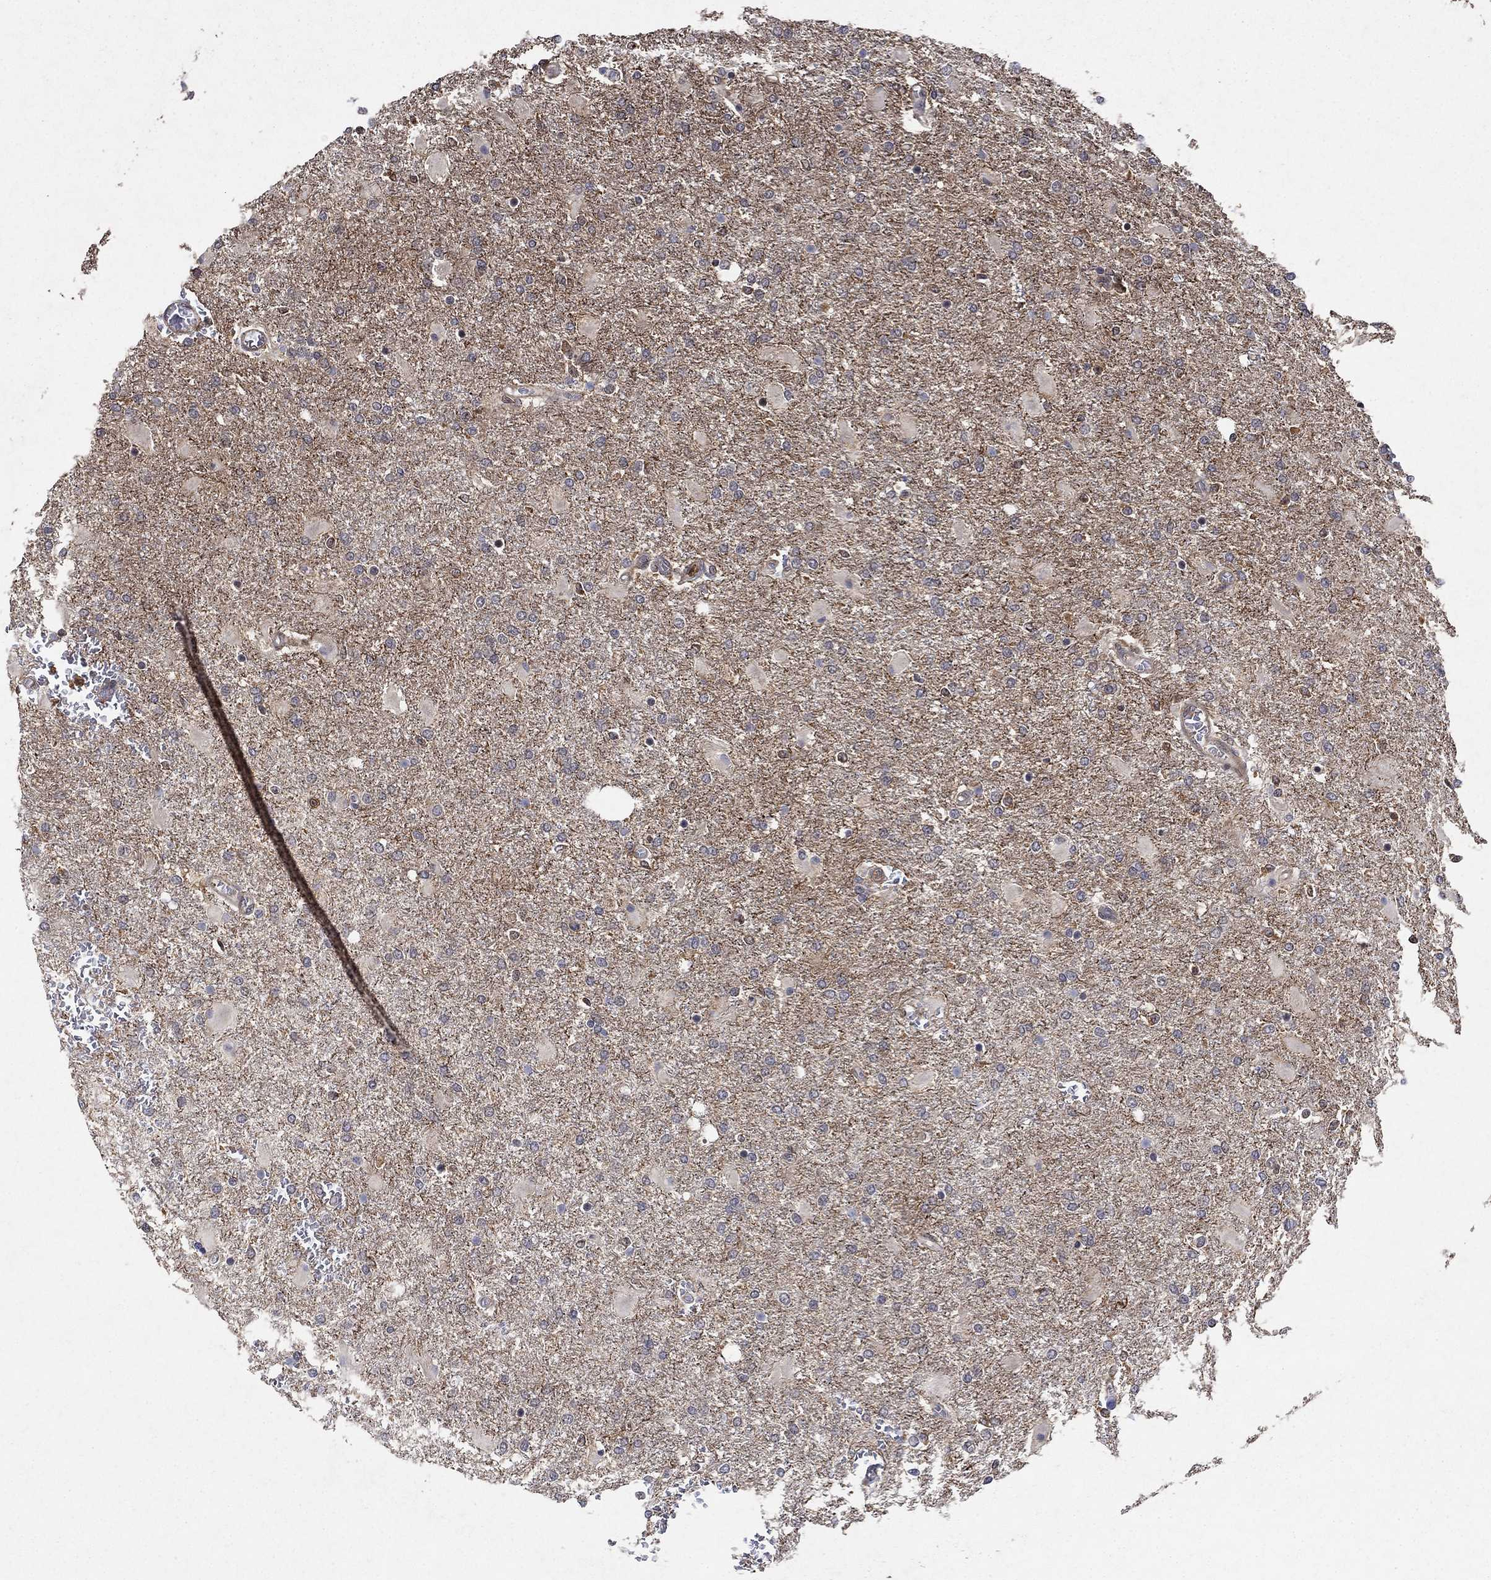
{"staining": {"intensity": "negative", "quantity": "none", "location": "none"}, "tissue": "glioma", "cell_type": "Tumor cells", "image_type": "cancer", "snomed": [{"axis": "morphology", "description": "Glioma, malignant, High grade"}, {"axis": "topography", "description": "Cerebral cortex"}], "caption": "DAB immunohistochemical staining of human glioma shows no significant expression in tumor cells. (Stains: DAB (3,3'-diaminobenzidine) immunohistochemistry (IHC) with hematoxylin counter stain, Microscopy: brightfield microscopy at high magnification).", "gene": "CCDC66", "patient": {"sex": "male", "age": 79}}